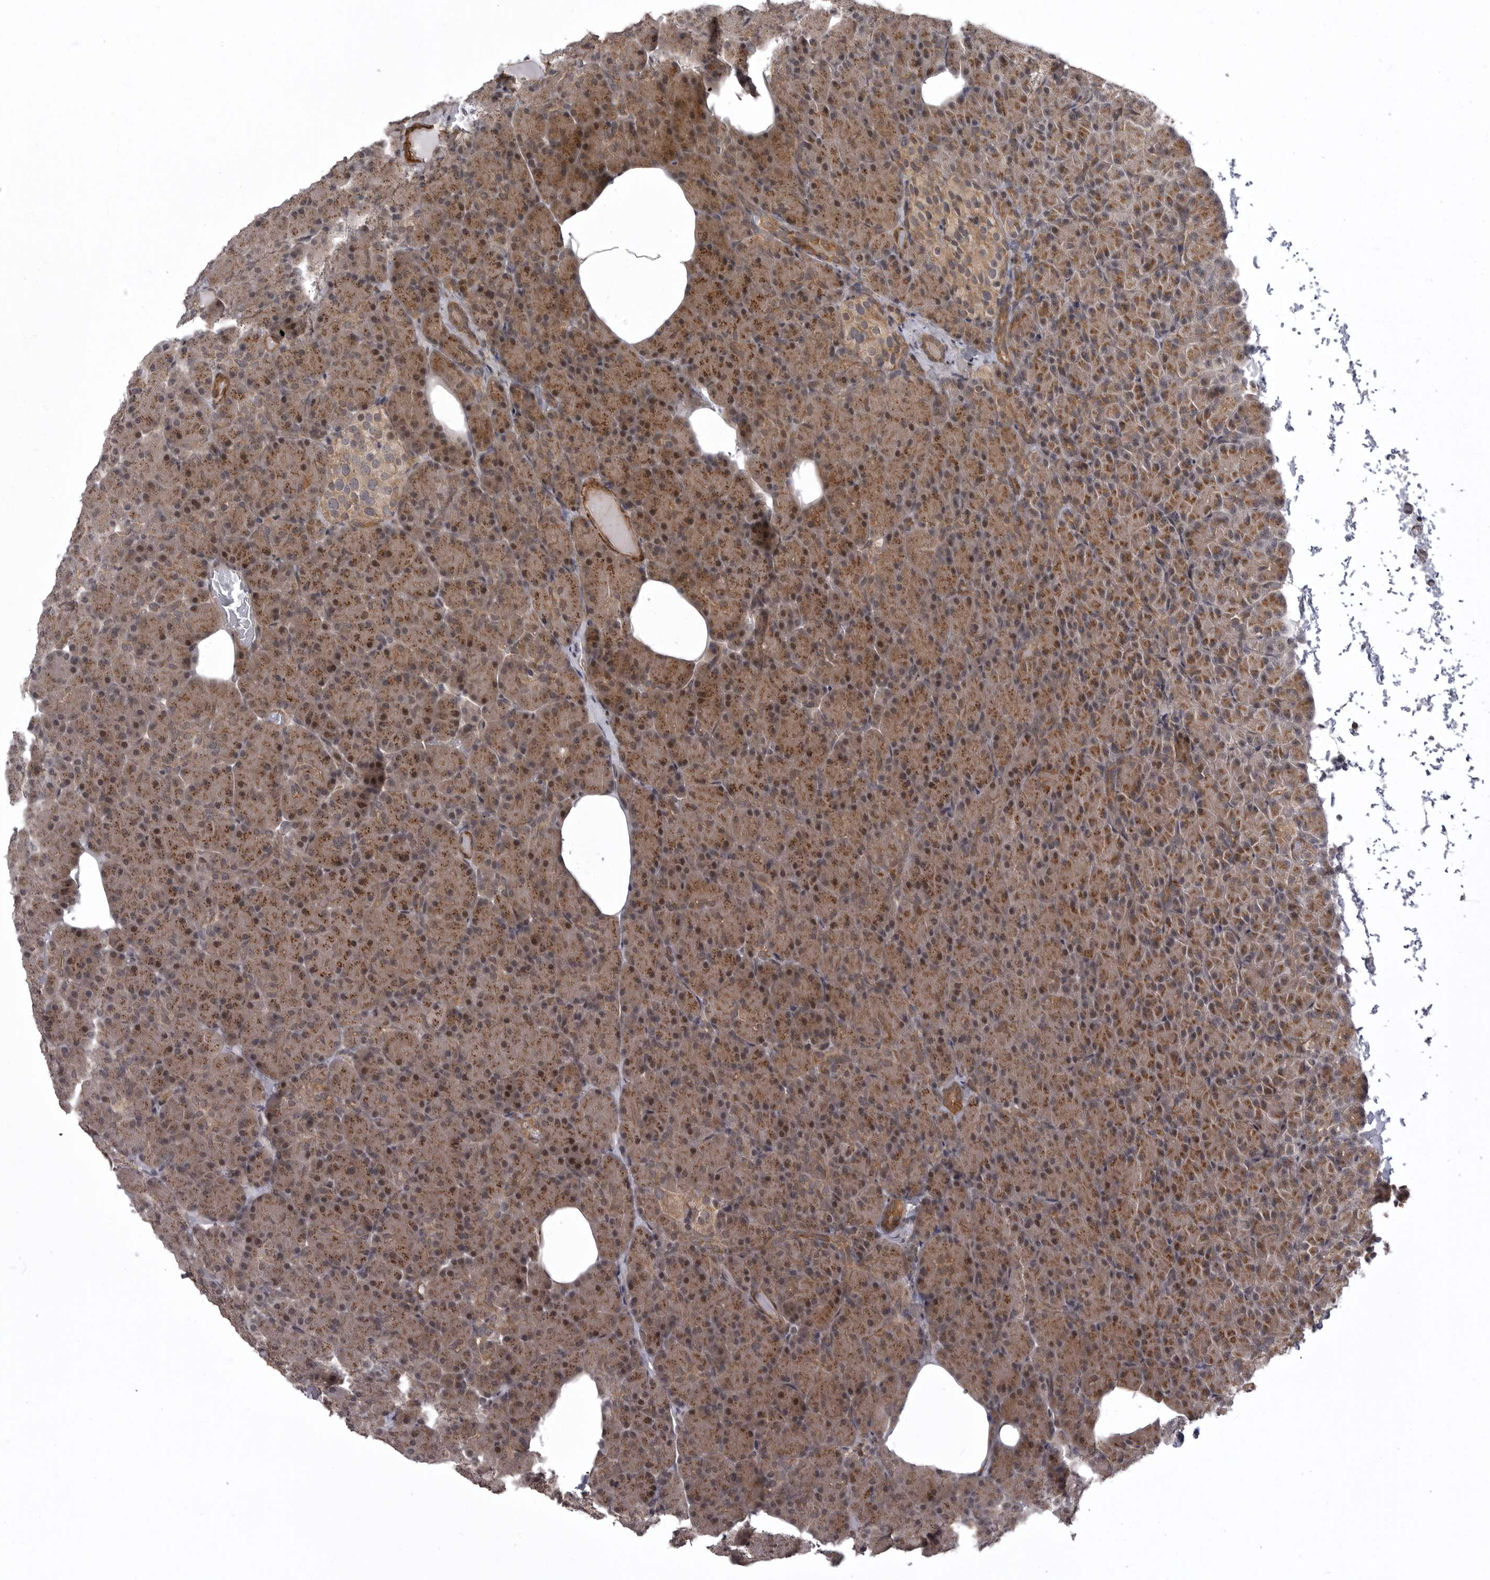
{"staining": {"intensity": "moderate", "quantity": ">75%", "location": "cytoplasmic/membranous,nuclear"}, "tissue": "pancreas", "cell_type": "Exocrine glandular cells", "image_type": "normal", "snomed": [{"axis": "morphology", "description": "Normal tissue, NOS"}, {"axis": "topography", "description": "Pancreas"}], "caption": "This image exhibits IHC staining of benign pancreas, with medium moderate cytoplasmic/membranous,nuclear staining in about >75% of exocrine glandular cells.", "gene": "SNX16", "patient": {"sex": "female", "age": 43}}